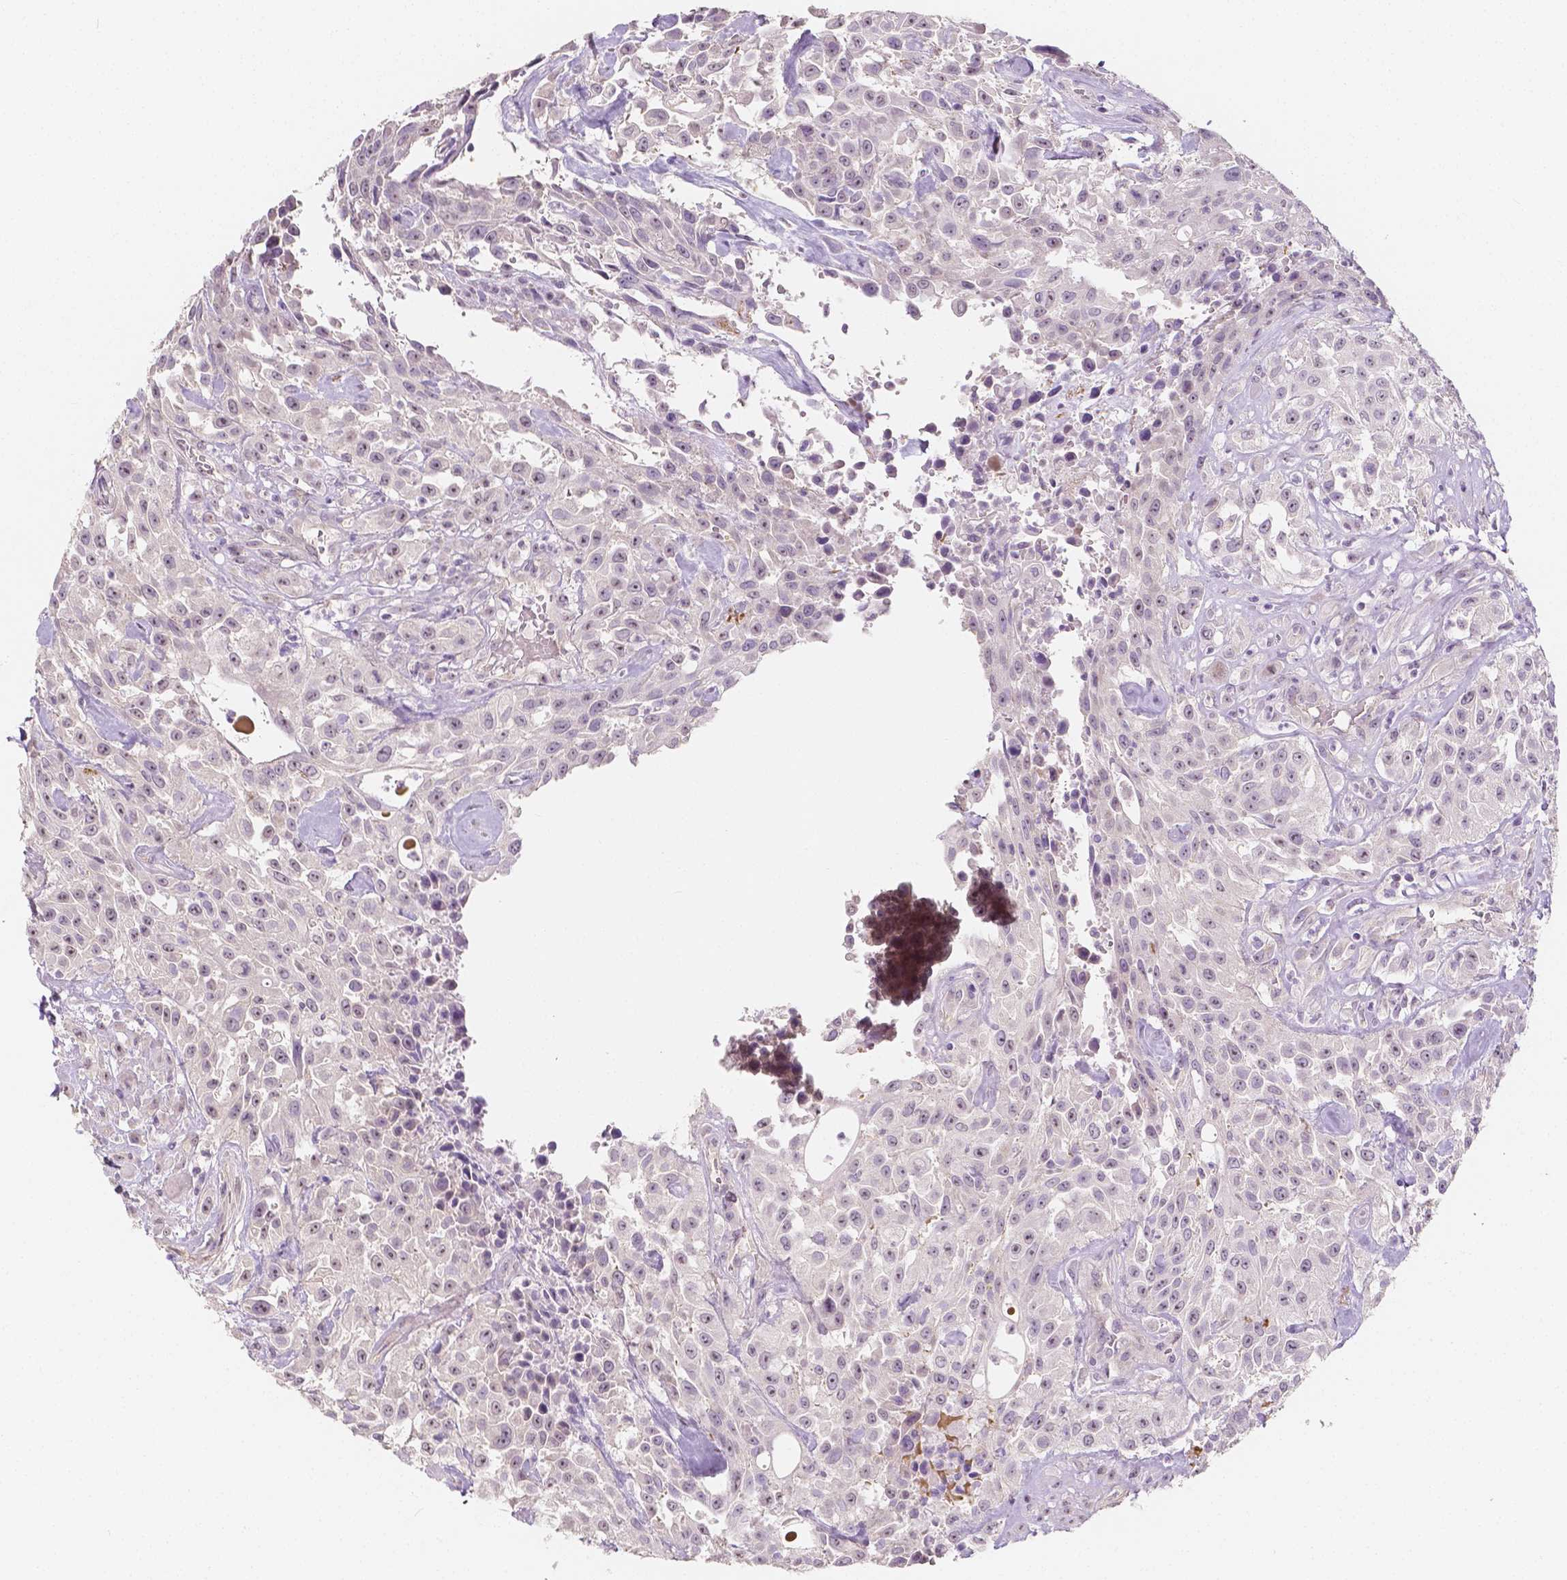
{"staining": {"intensity": "negative", "quantity": "none", "location": "none"}, "tissue": "urothelial cancer", "cell_type": "Tumor cells", "image_type": "cancer", "snomed": [{"axis": "morphology", "description": "Urothelial carcinoma, High grade"}, {"axis": "topography", "description": "Urinary bladder"}], "caption": "IHC image of human high-grade urothelial carcinoma stained for a protein (brown), which shows no staining in tumor cells.", "gene": "C1orf167", "patient": {"sex": "male", "age": 79}}